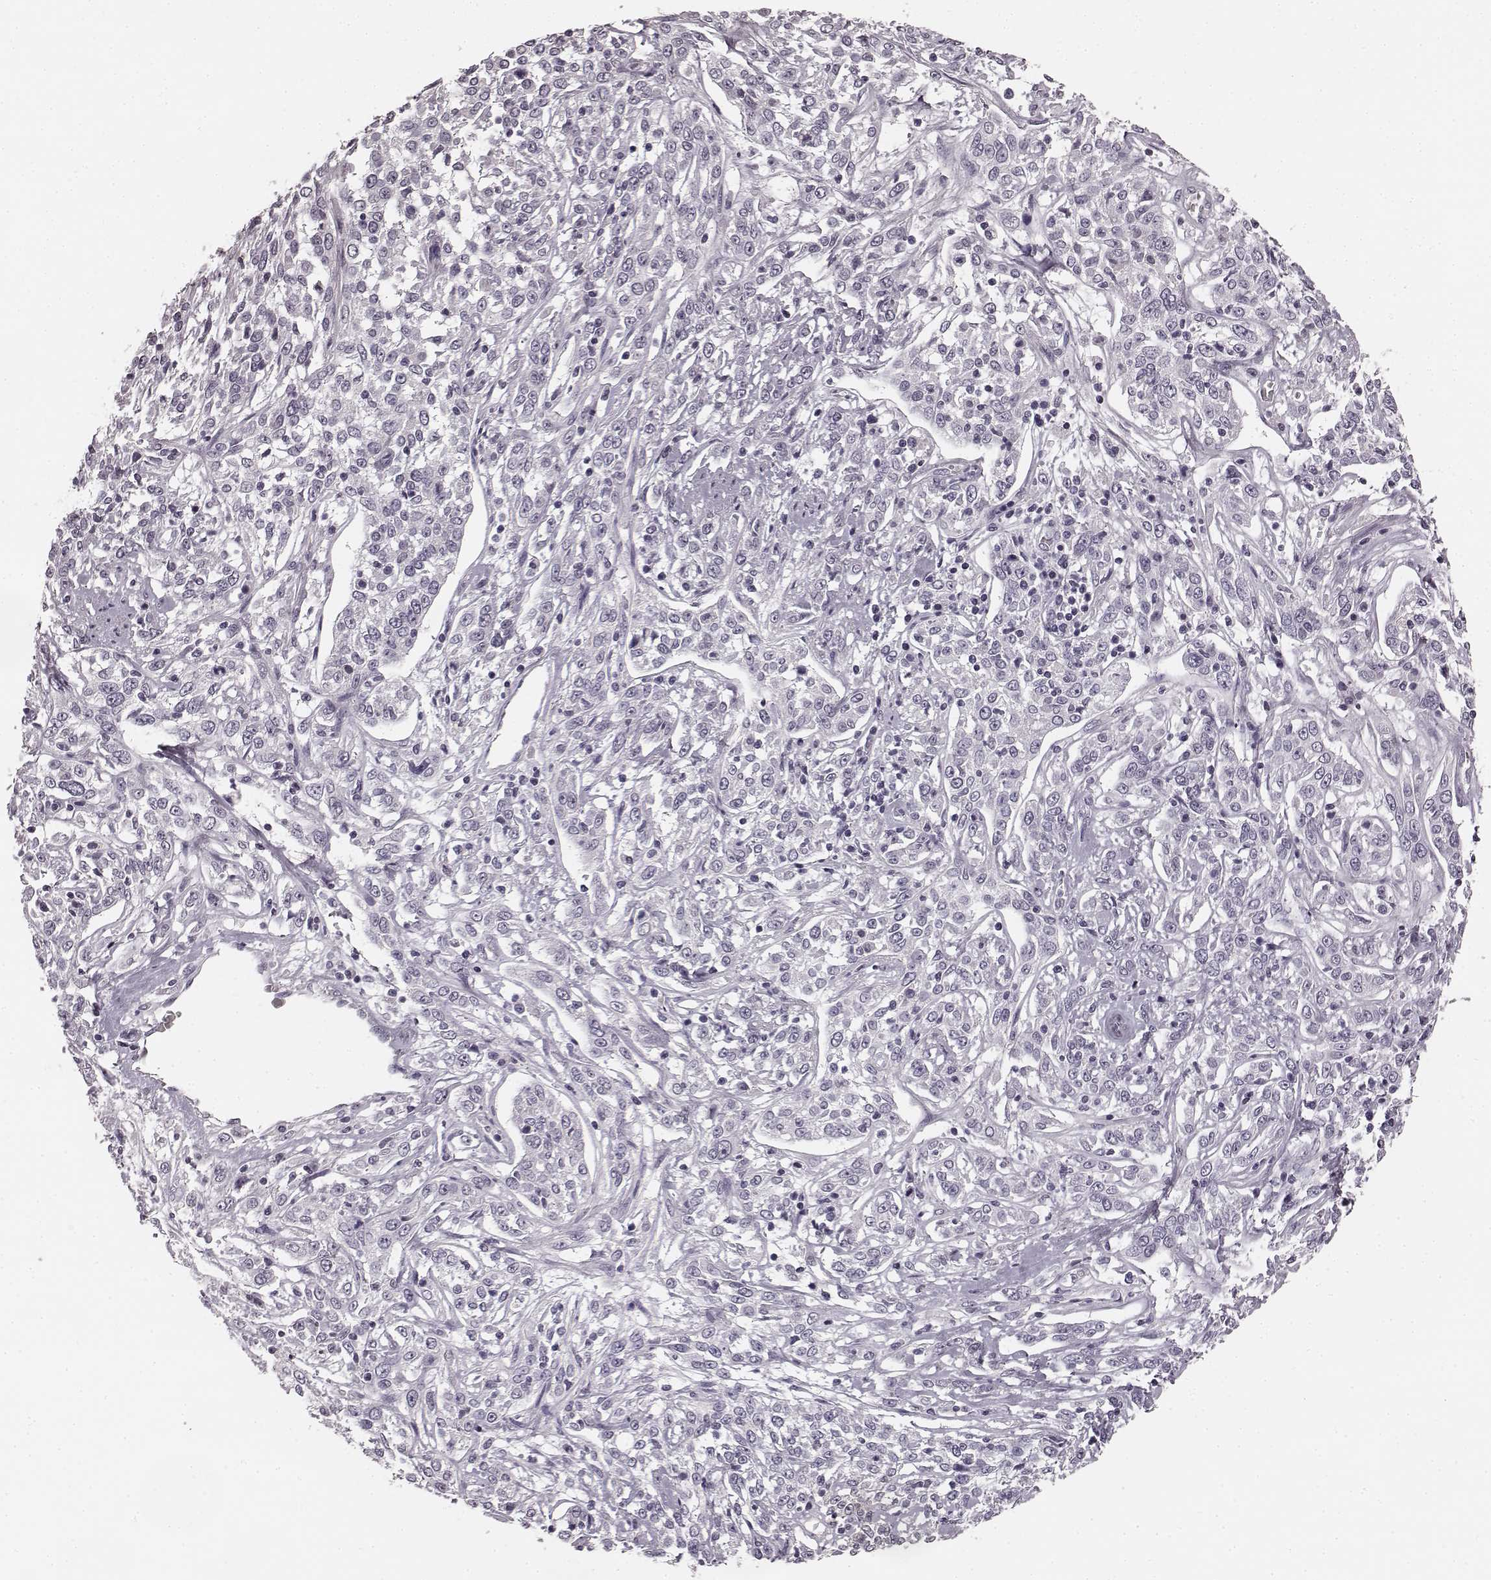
{"staining": {"intensity": "negative", "quantity": "none", "location": "none"}, "tissue": "cervical cancer", "cell_type": "Tumor cells", "image_type": "cancer", "snomed": [{"axis": "morphology", "description": "Adenocarcinoma, NOS"}, {"axis": "topography", "description": "Cervix"}], "caption": "Immunohistochemistry photomicrograph of human cervical adenocarcinoma stained for a protein (brown), which reveals no staining in tumor cells. (Brightfield microscopy of DAB immunohistochemistry (IHC) at high magnification).", "gene": "RIT2", "patient": {"sex": "female", "age": 40}}